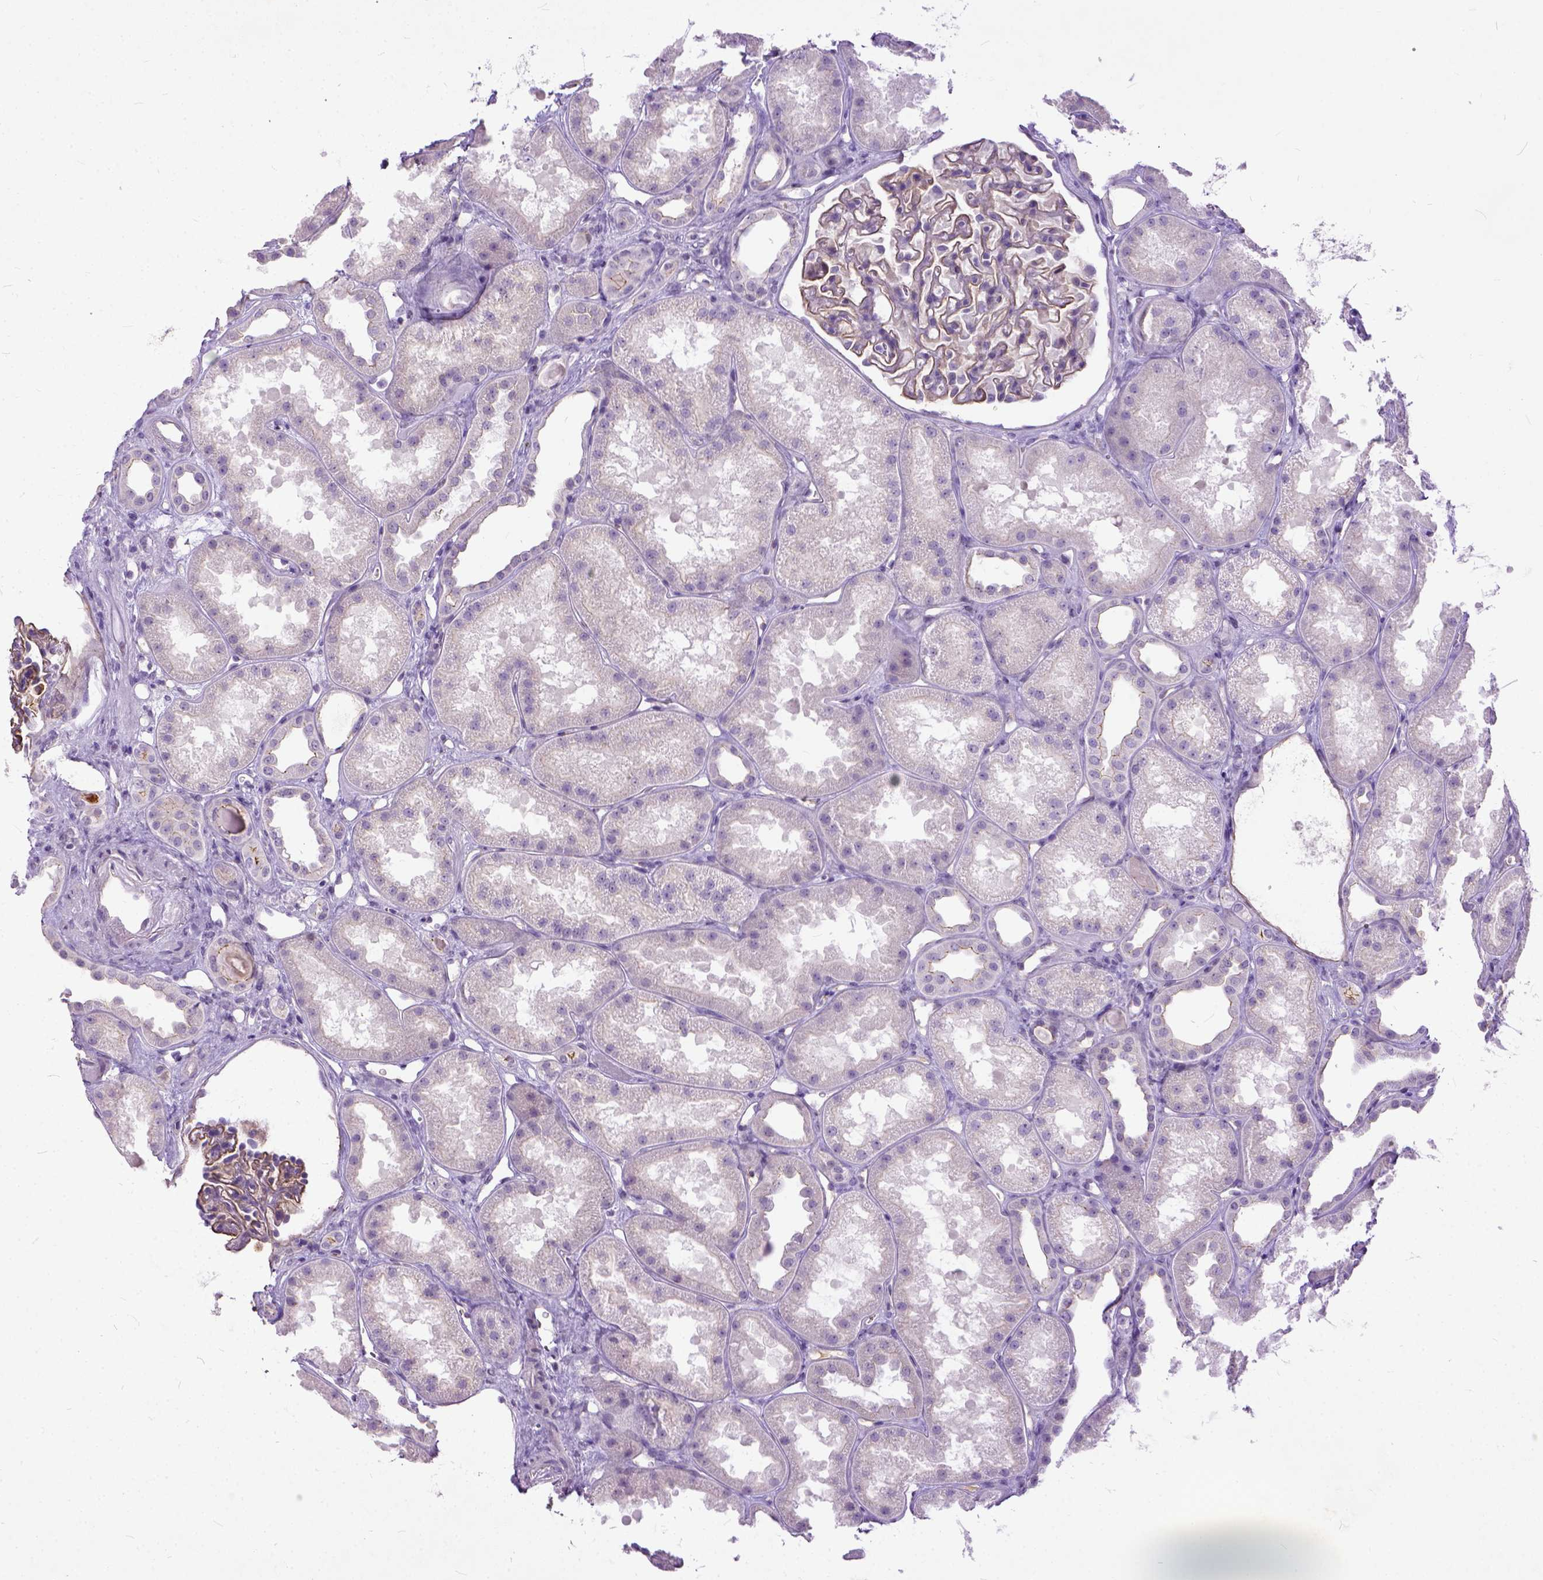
{"staining": {"intensity": "moderate", "quantity": "25%-75%", "location": "cytoplasmic/membranous"}, "tissue": "kidney", "cell_type": "Cells in glomeruli", "image_type": "normal", "snomed": [{"axis": "morphology", "description": "Normal tissue, NOS"}, {"axis": "topography", "description": "Kidney"}], "caption": "Kidney stained with DAB (3,3'-diaminobenzidine) IHC shows medium levels of moderate cytoplasmic/membranous positivity in about 25%-75% of cells in glomeruli. (DAB IHC with brightfield microscopy, high magnification).", "gene": "ADGRF1", "patient": {"sex": "male", "age": 61}}